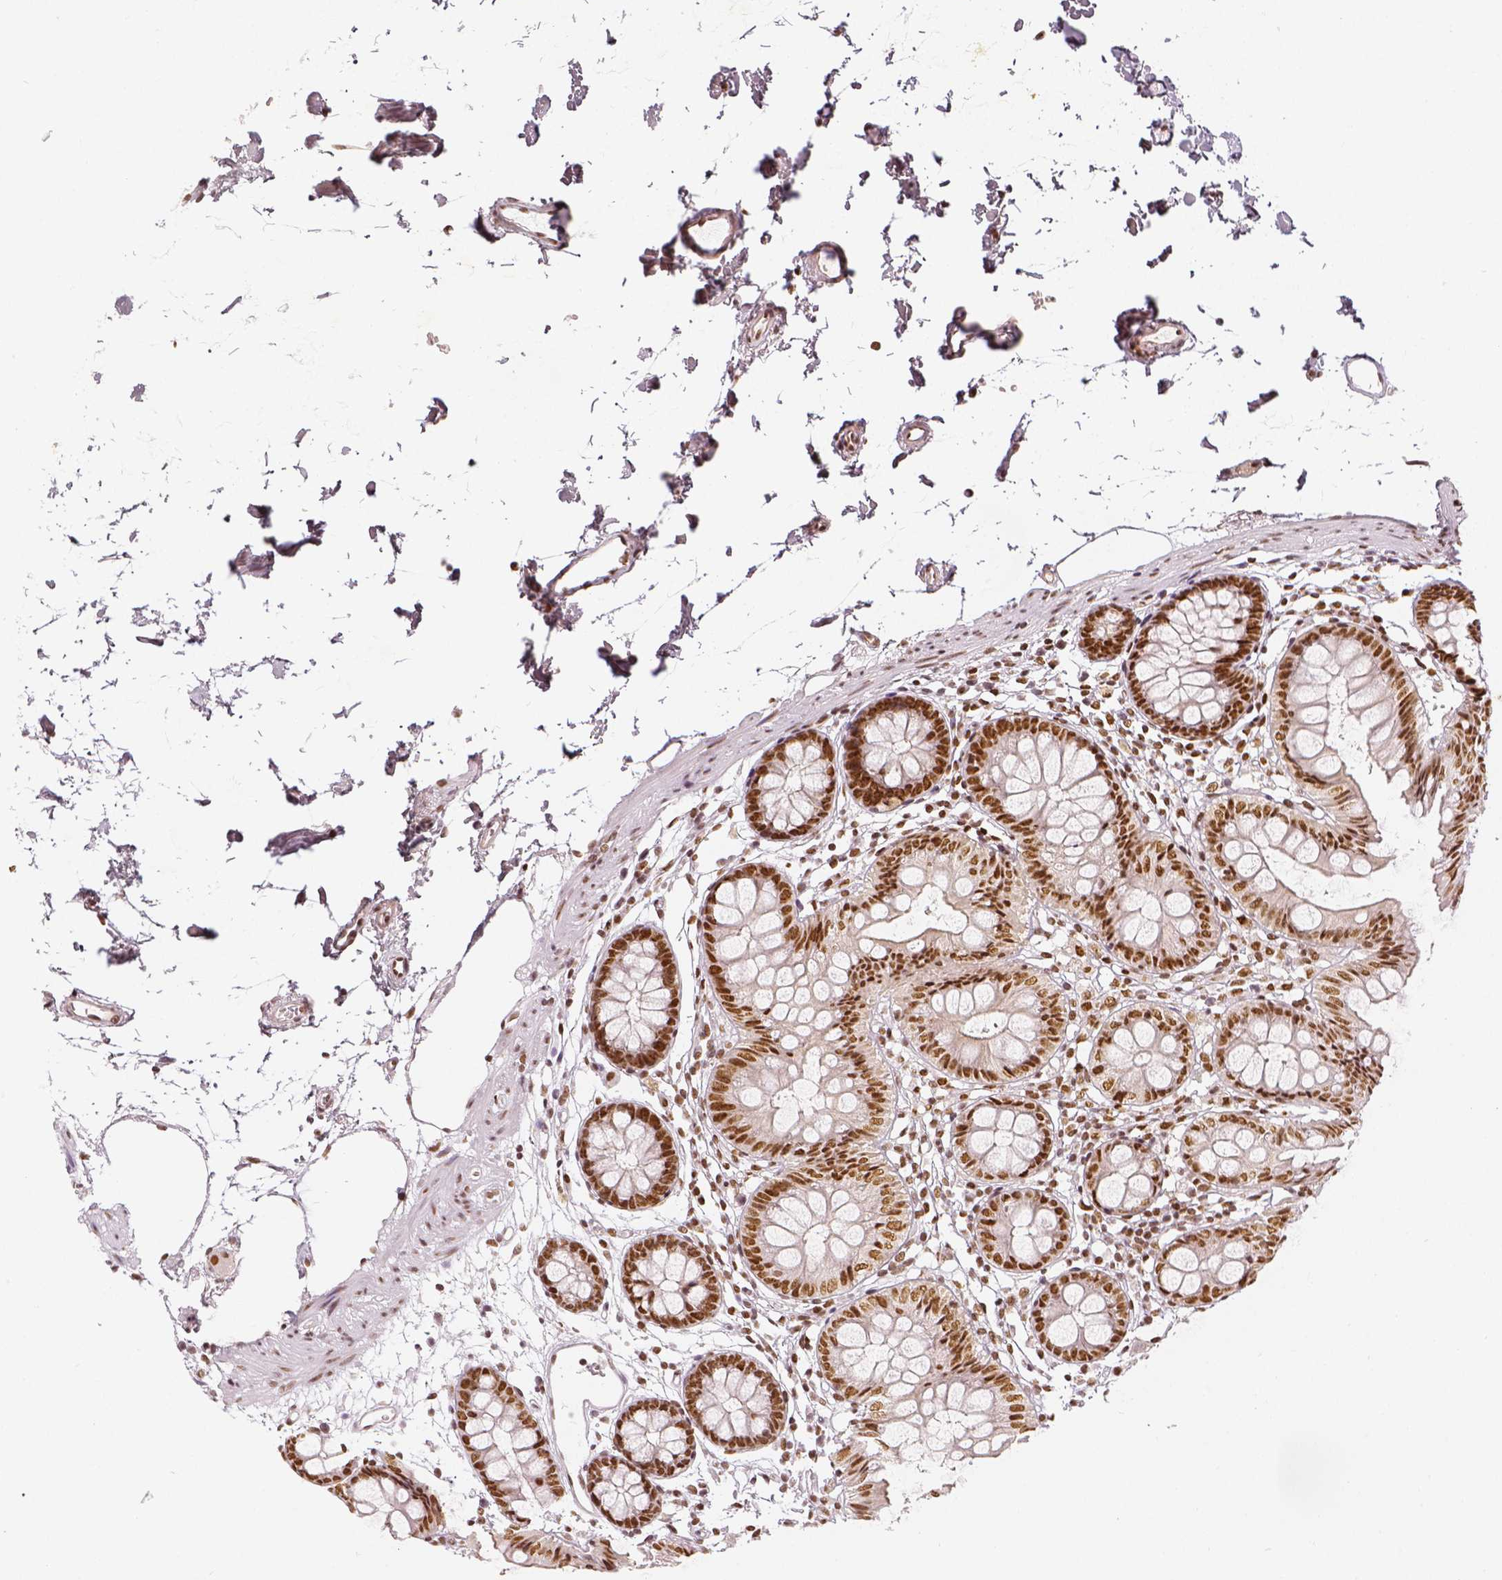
{"staining": {"intensity": "strong", "quantity": ">75%", "location": "nuclear"}, "tissue": "colon", "cell_type": "Endothelial cells", "image_type": "normal", "snomed": [{"axis": "morphology", "description": "Normal tissue, NOS"}, {"axis": "topography", "description": "Colon"}], "caption": "Protein analysis of unremarkable colon displays strong nuclear positivity in about >75% of endothelial cells. The staining is performed using DAB (3,3'-diaminobenzidine) brown chromogen to label protein expression. The nuclei are counter-stained blue using hematoxylin.", "gene": "KDM5B", "patient": {"sex": "female", "age": 84}}